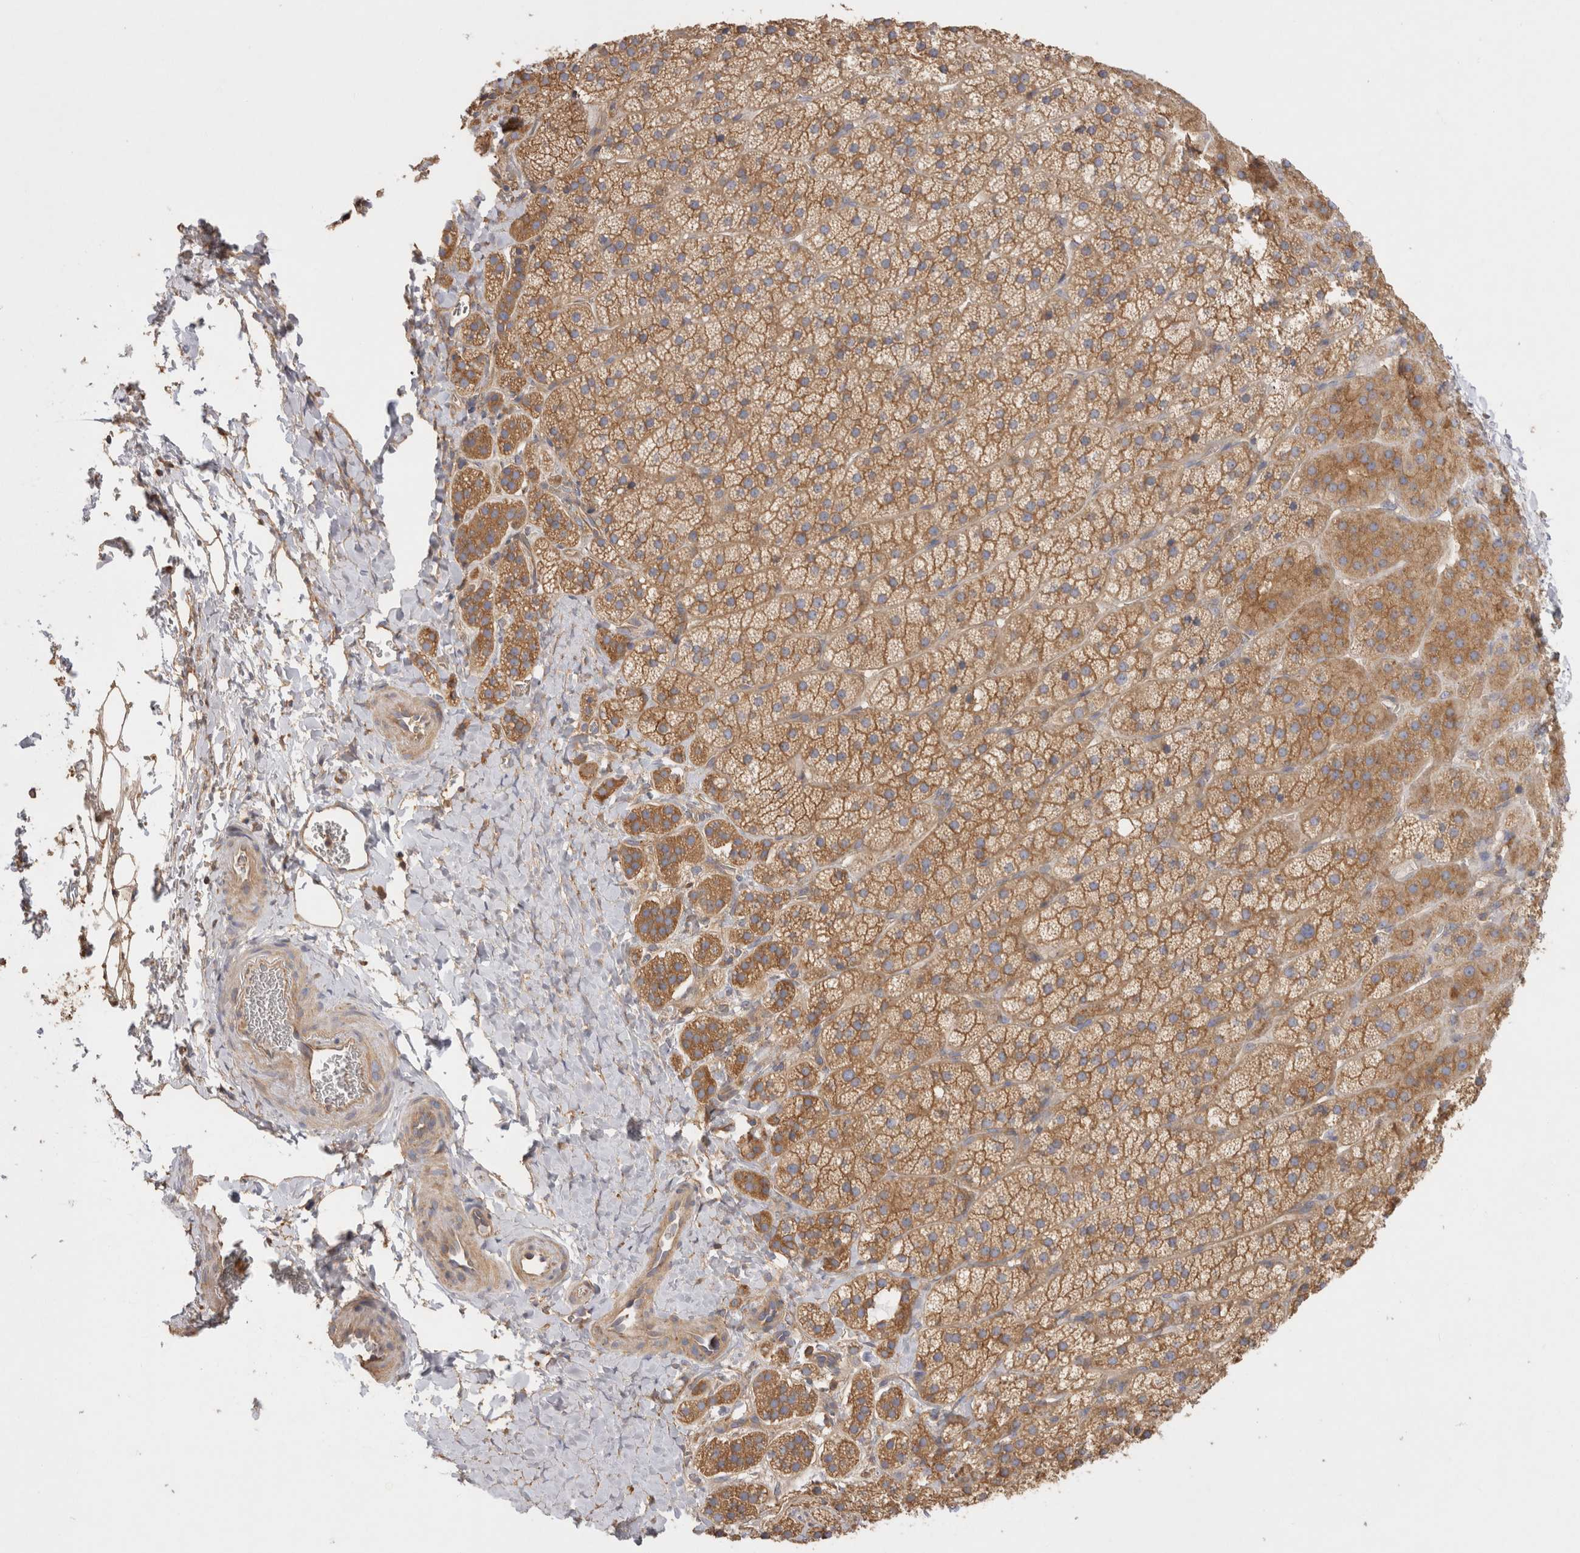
{"staining": {"intensity": "moderate", "quantity": ">75%", "location": "cytoplasmic/membranous"}, "tissue": "adrenal gland", "cell_type": "Glandular cells", "image_type": "normal", "snomed": [{"axis": "morphology", "description": "Normal tissue, NOS"}, {"axis": "topography", "description": "Adrenal gland"}], "caption": "Immunohistochemistry micrograph of unremarkable adrenal gland stained for a protein (brown), which shows medium levels of moderate cytoplasmic/membranous expression in about >75% of glandular cells.", "gene": "CHMP6", "patient": {"sex": "female", "age": 44}}